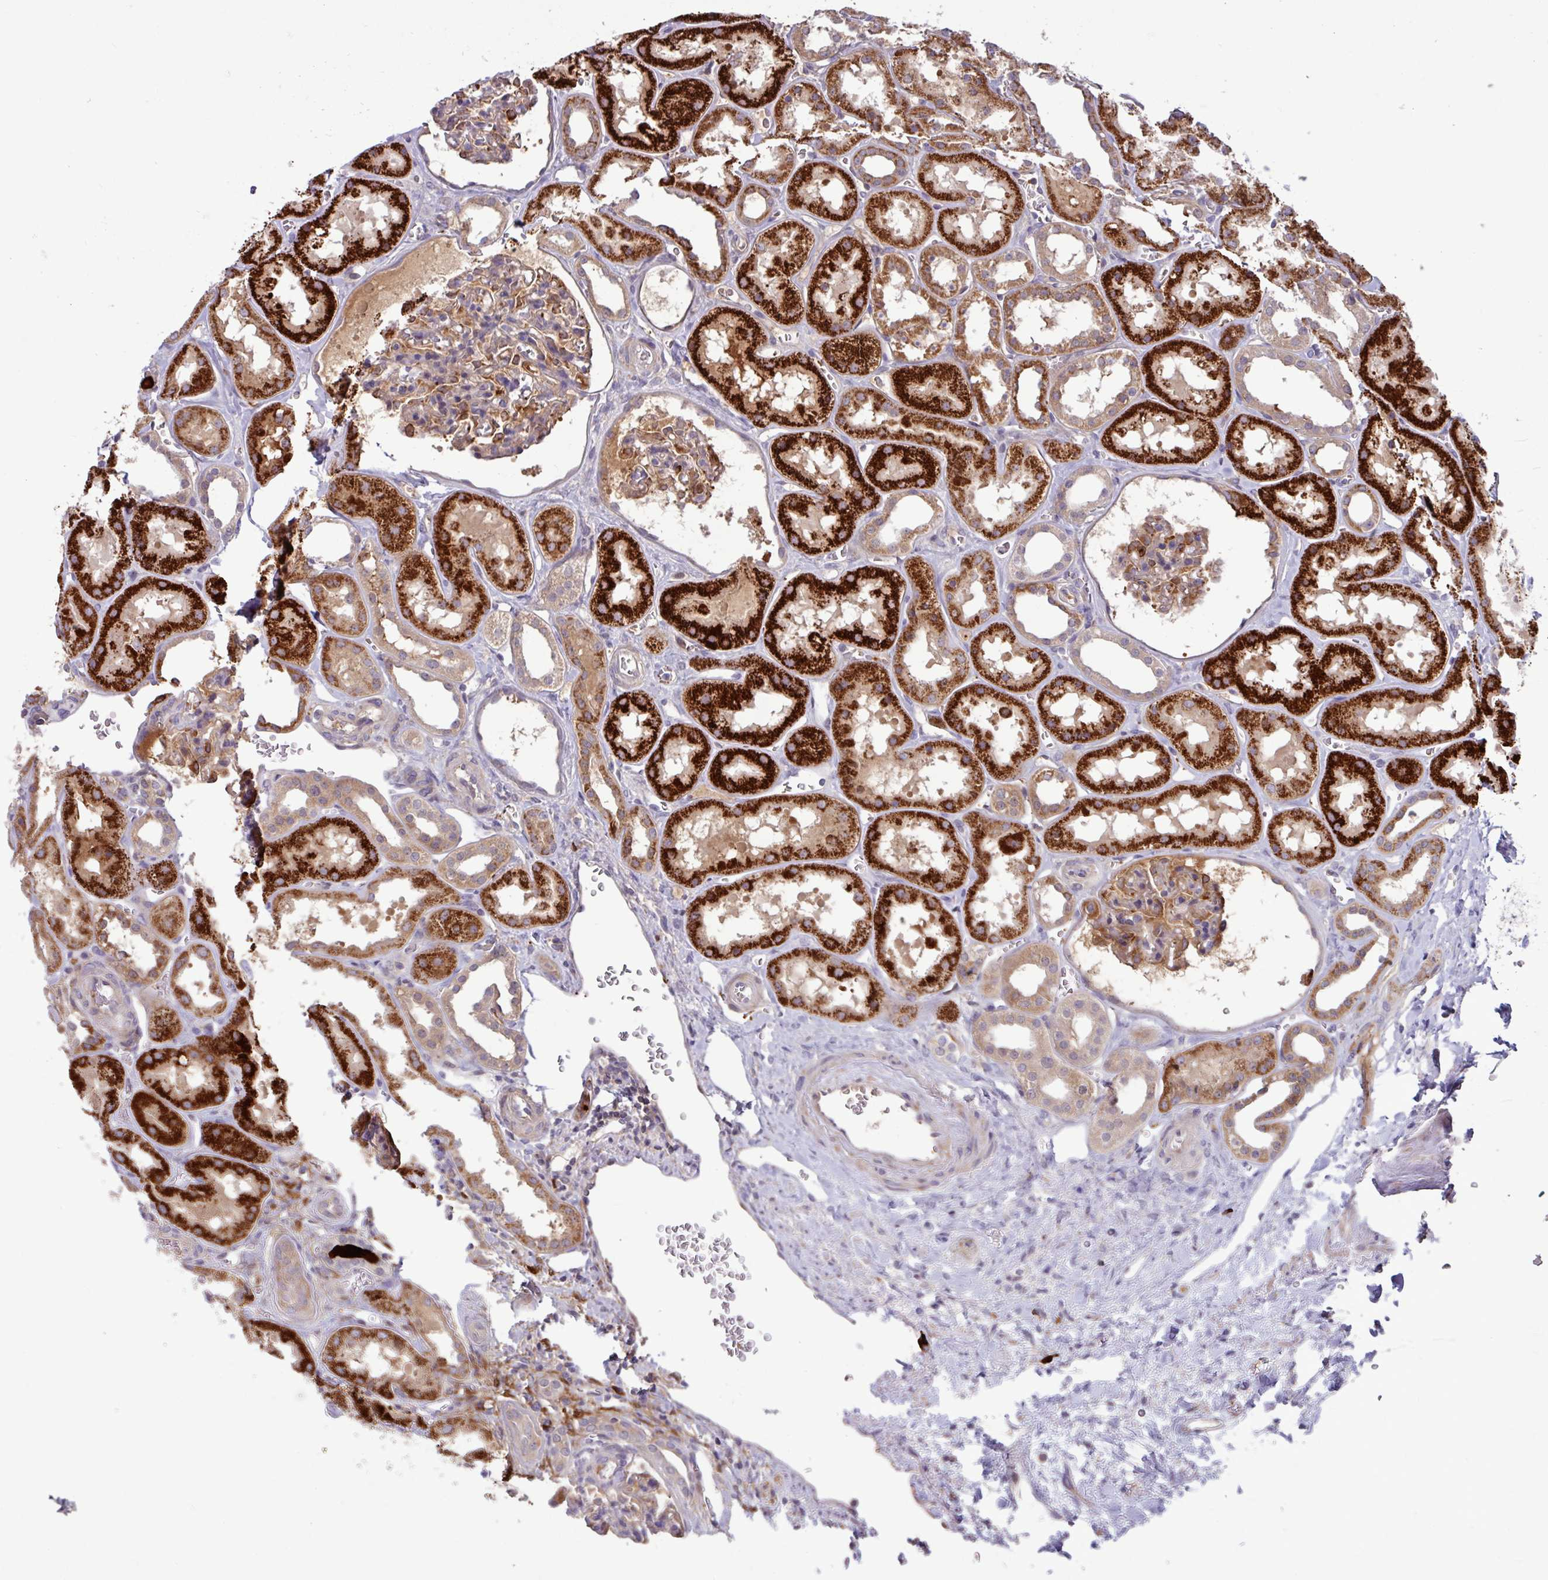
{"staining": {"intensity": "strong", "quantity": "<25%", "location": "cytoplasmic/membranous"}, "tissue": "kidney", "cell_type": "Cells in glomeruli", "image_type": "normal", "snomed": [{"axis": "morphology", "description": "Normal tissue, NOS"}, {"axis": "topography", "description": "Kidney"}], "caption": "A micrograph showing strong cytoplasmic/membranous staining in about <25% of cells in glomeruli in normal kidney, as visualized by brown immunohistochemical staining.", "gene": "B4GALNT4", "patient": {"sex": "female", "age": 41}}